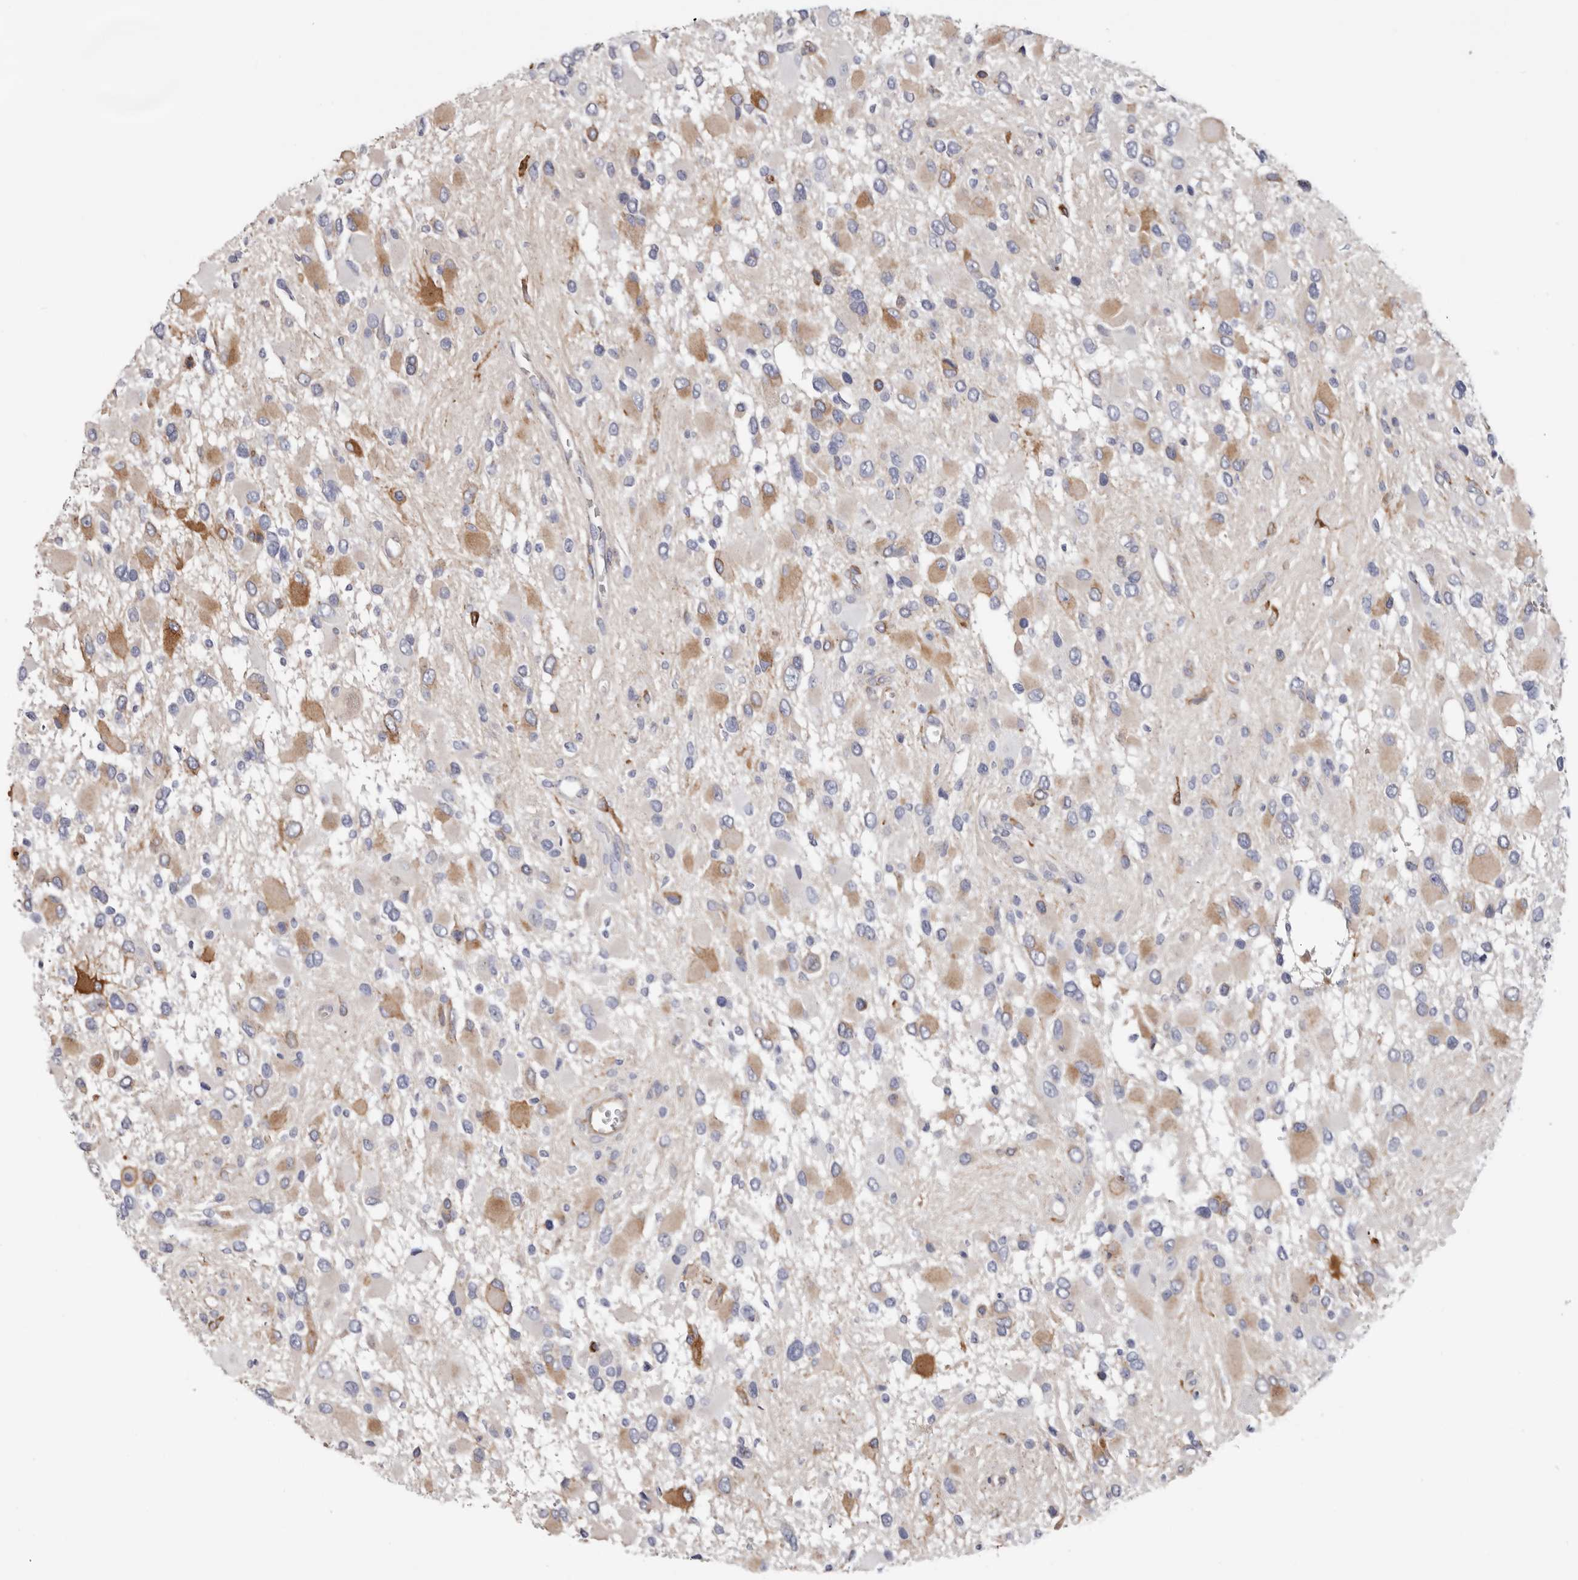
{"staining": {"intensity": "moderate", "quantity": "<25%", "location": "cytoplasmic/membranous"}, "tissue": "glioma", "cell_type": "Tumor cells", "image_type": "cancer", "snomed": [{"axis": "morphology", "description": "Glioma, malignant, High grade"}, {"axis": "topography", "description": "Brain"}], "caption": "Glioma stained with DAB (3,3'-diaminobenzidine) immunohistochemistry exhibits low levels of moderate cytoplasmic/membranous staining in about <25% of tumor cells.", "gene": "SEMA3E", "patient": {"sex": "male", "age": 53}}